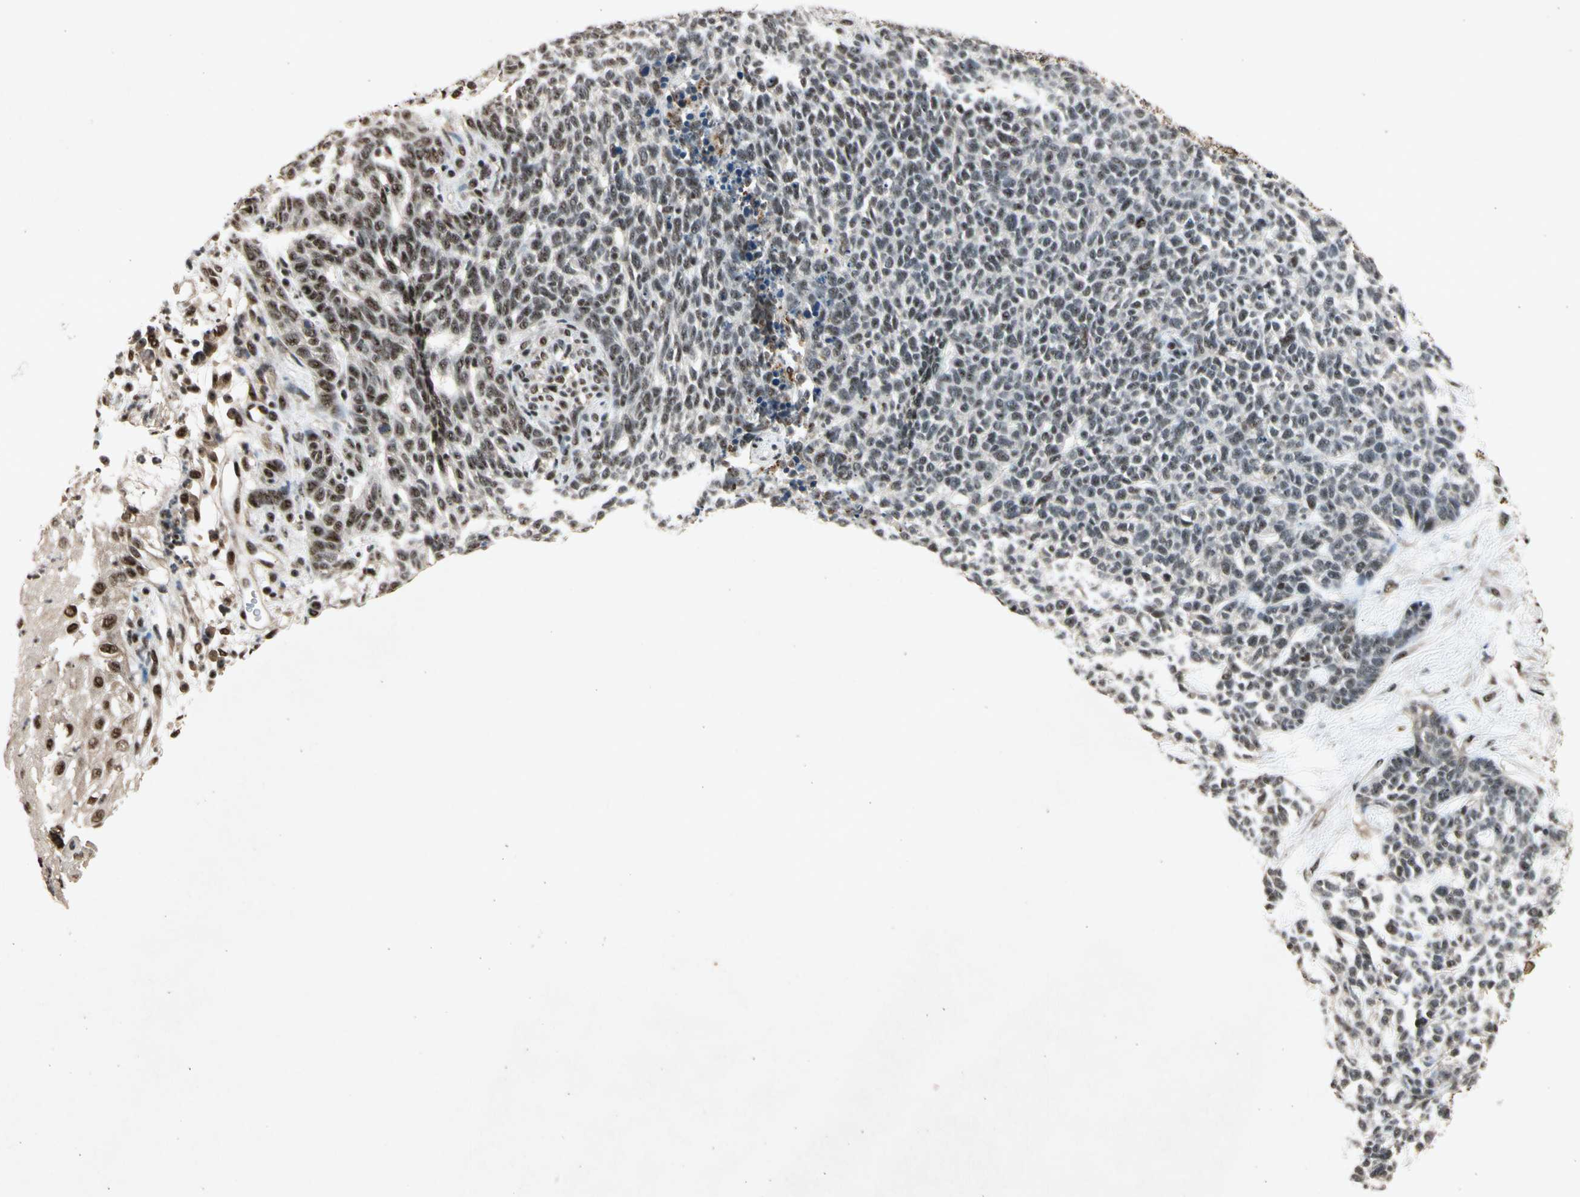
{"staining": {"intensity": "moderate", "quantity": "25%-75%", "location": "nuclear"}, "tissue": "skin cancer", "cell_type": "Tumor cells", "image_type": "cancer", "snomed": [{"axis": "morphology", "description": "Basal cell carcinoma"}, {"axis": "topography", "description": "Skin"}], "caption": "Moderate nuclear protein positivity is seen in about 25%-75% of tumor cells in skin cancer.", "gene": "PML", "patient": {"sex": "female", "age": 84}}